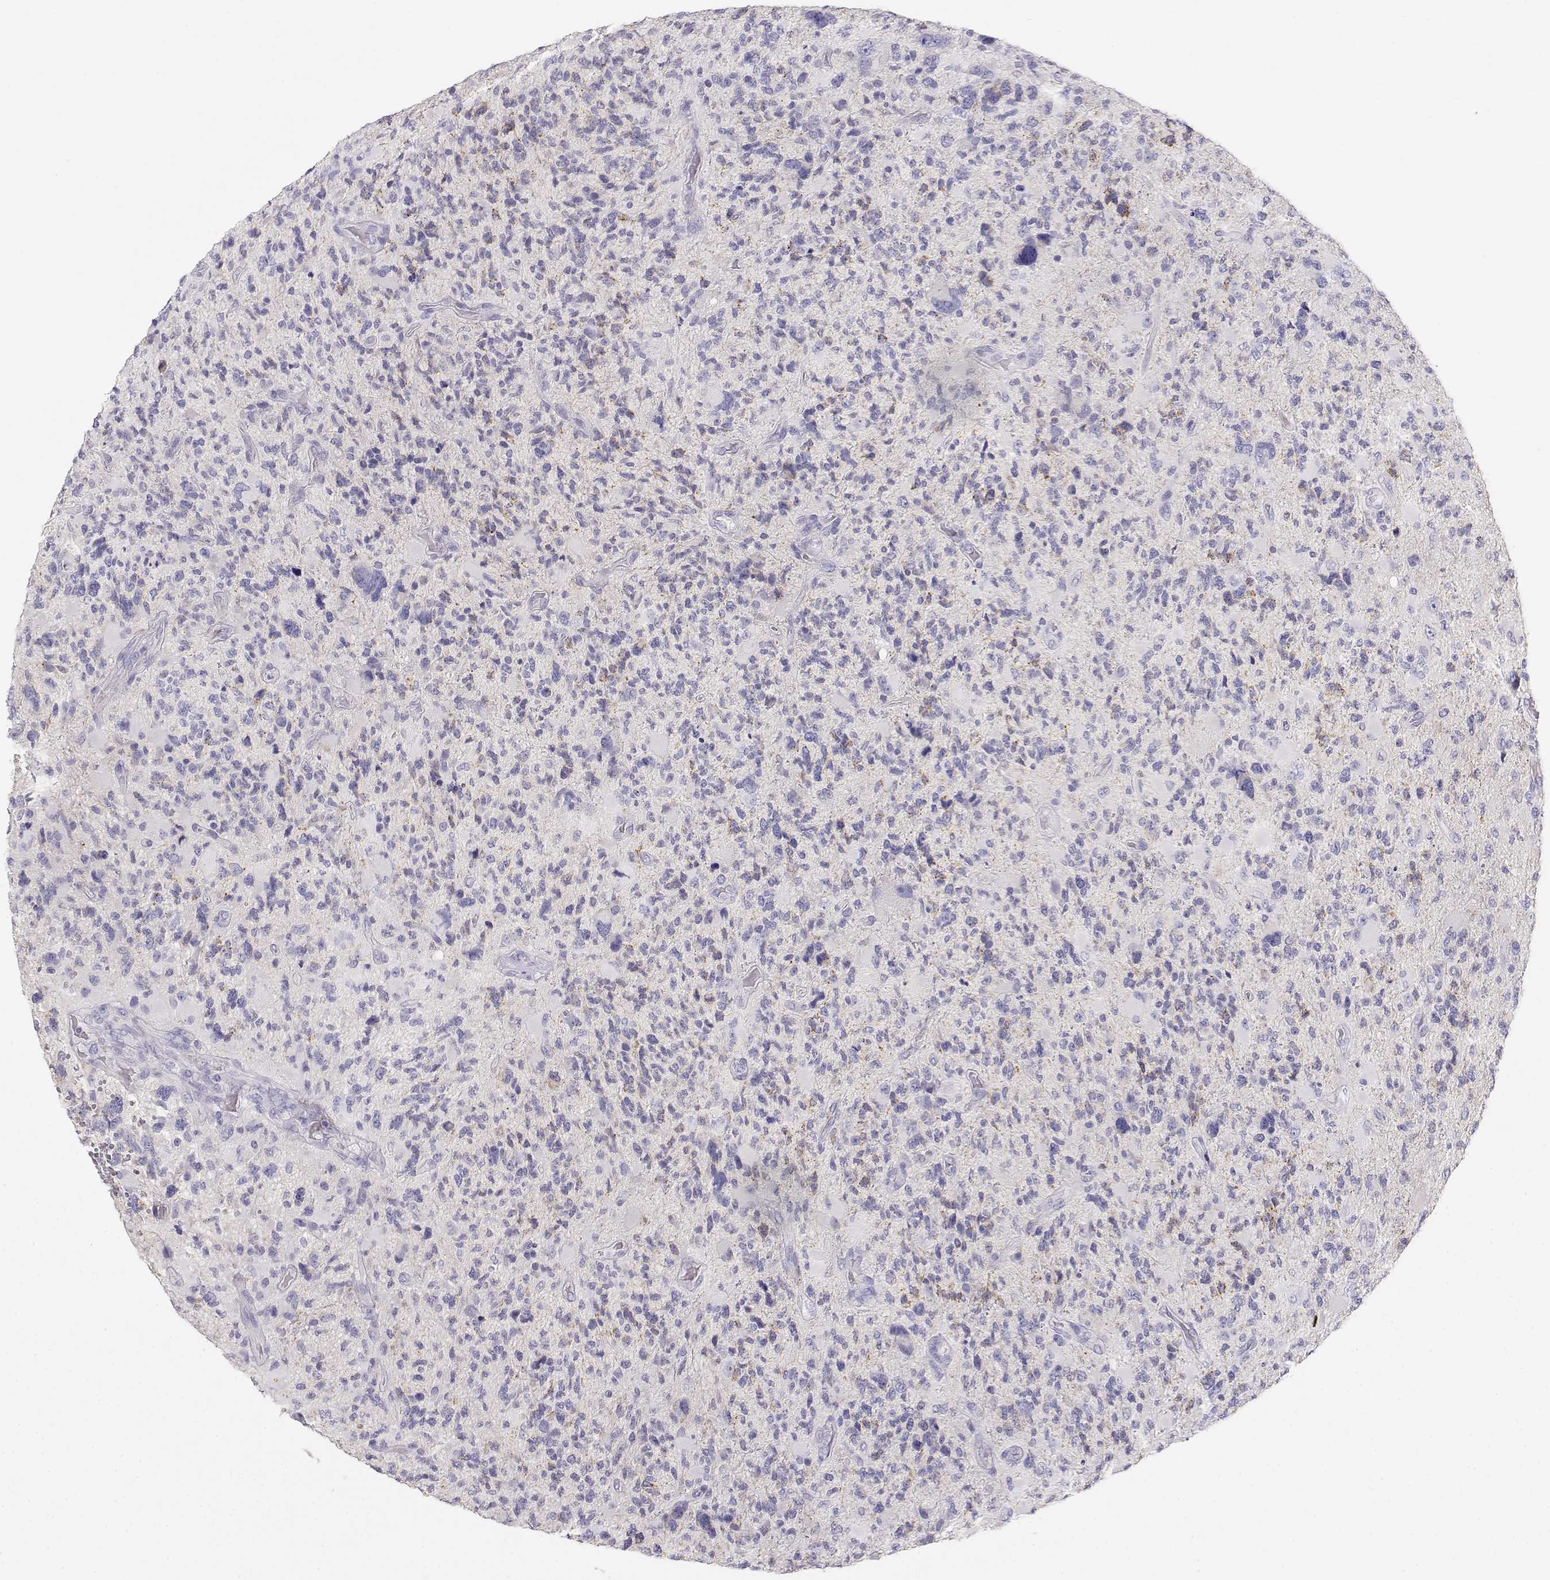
{"staining": {"intensity": "negative", "quantity": "none", "location": "none"}, "tissue": "glioma", "cell_type": "Tumor cells", "image_type": "cancer", "snomed": [{"axis": "morphology", "description": "Glioma, malignant, High grade"}, {"axis": "topography", "description": "Brain"}], "caption": "Human high-grade glioma (malignant) stained for a protein using immunohistochemistry (IHC) displays no staining in tumor cells.", "gene": "GPR174", "patient": {"sex": "female", "age": 71}}